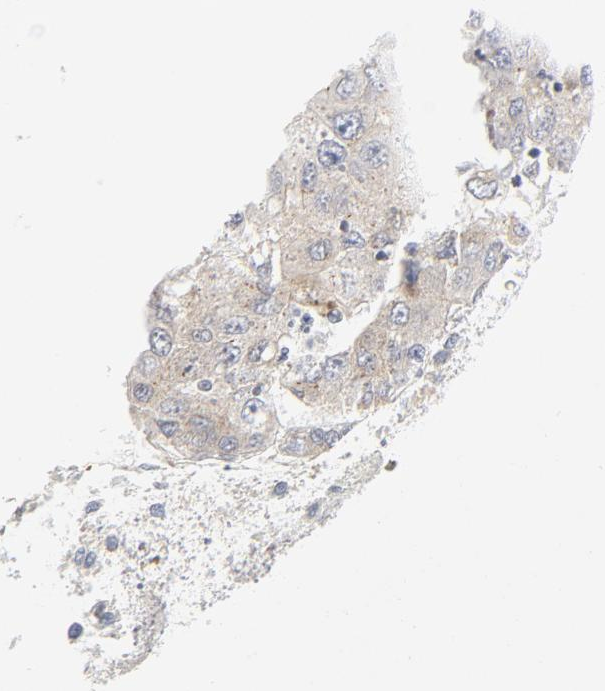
{"staining": {"intensity": "weak", "quantity": ">75%", "location": "cytoplasmic/membranous"}, "tissue": "liver cancer", "cell_type": "Tumor cells", "image_type": "cancer", "snomed": [{"axis": "morphology", "description": "Carcinoma, Hepatocellular, NOS"}, {"axis": "topography", "description": "Liver"}], "caption": "This photomicrograph demonstrates IHC staining of human liver cancer, with low weak cytoplasmic/membranous expression in approximately >75% of tumor cells.", "gene": "LRP6", "patient": {"sex": "male", "age": 49}}